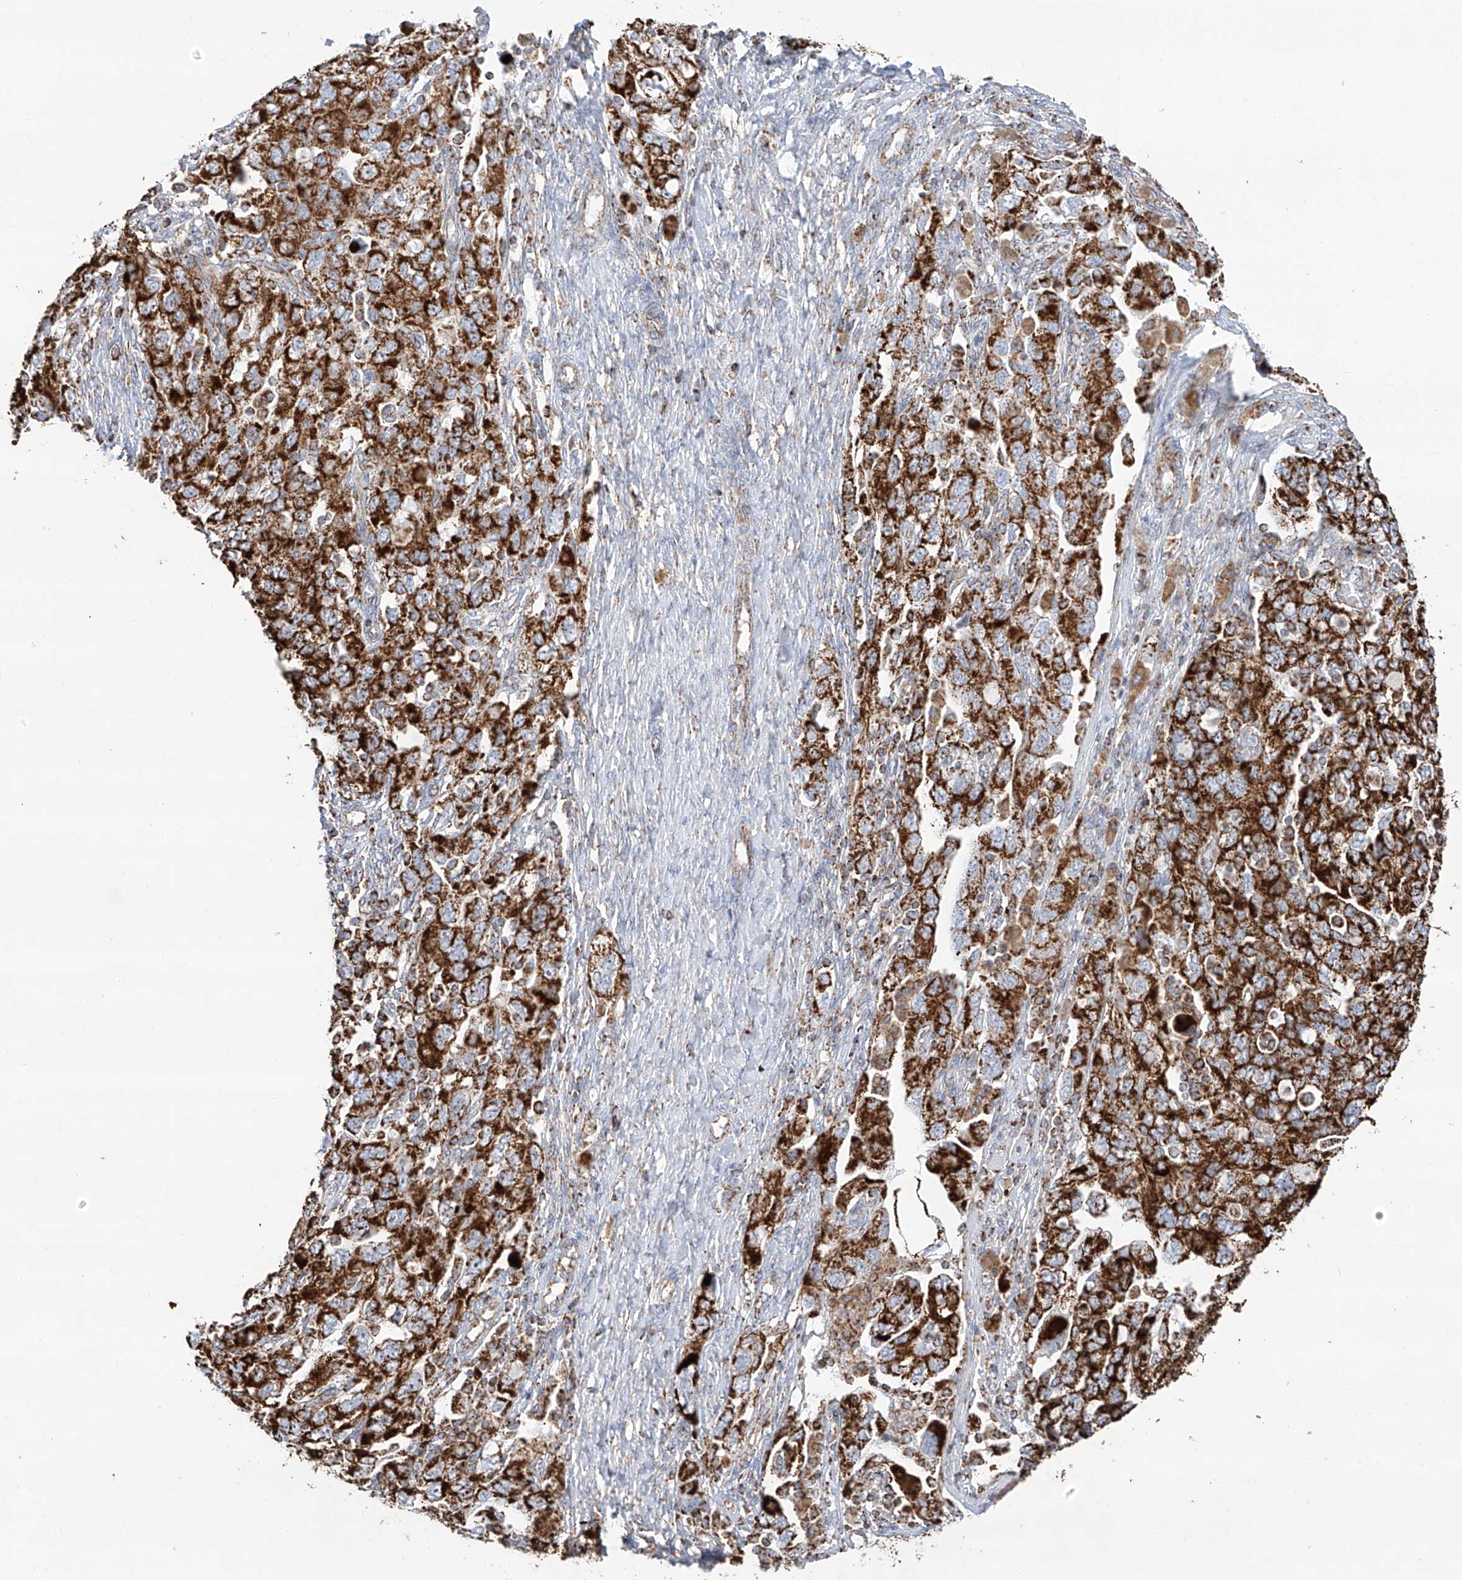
{"staining": {"intensity": "strong", "quantity": ">75%", "location": "cytoplasmic/membranous"}, "tissue": "ovarian cancer", "cell_type": "Tumor cells", "image_type": "cancer", "snomed": [{"axis": "morphology", "description": "Carcinoma, NOS"}, {"axis": "morphology", "description": "Cystadenocarcinoma, serous, NOS"}, {"axis": "topography", "description": "Ovary"}], "caption": "Immunohistochemistry (IHC) (DAB (3,3'-diaminobenzidine)) staining of ovarian cancer displays strong cytoplasmic/membranous protein positivity in approximately >75% of tumor cells.", "gene": "TTC27", "patient": {"sex": "female", "age": 69}}